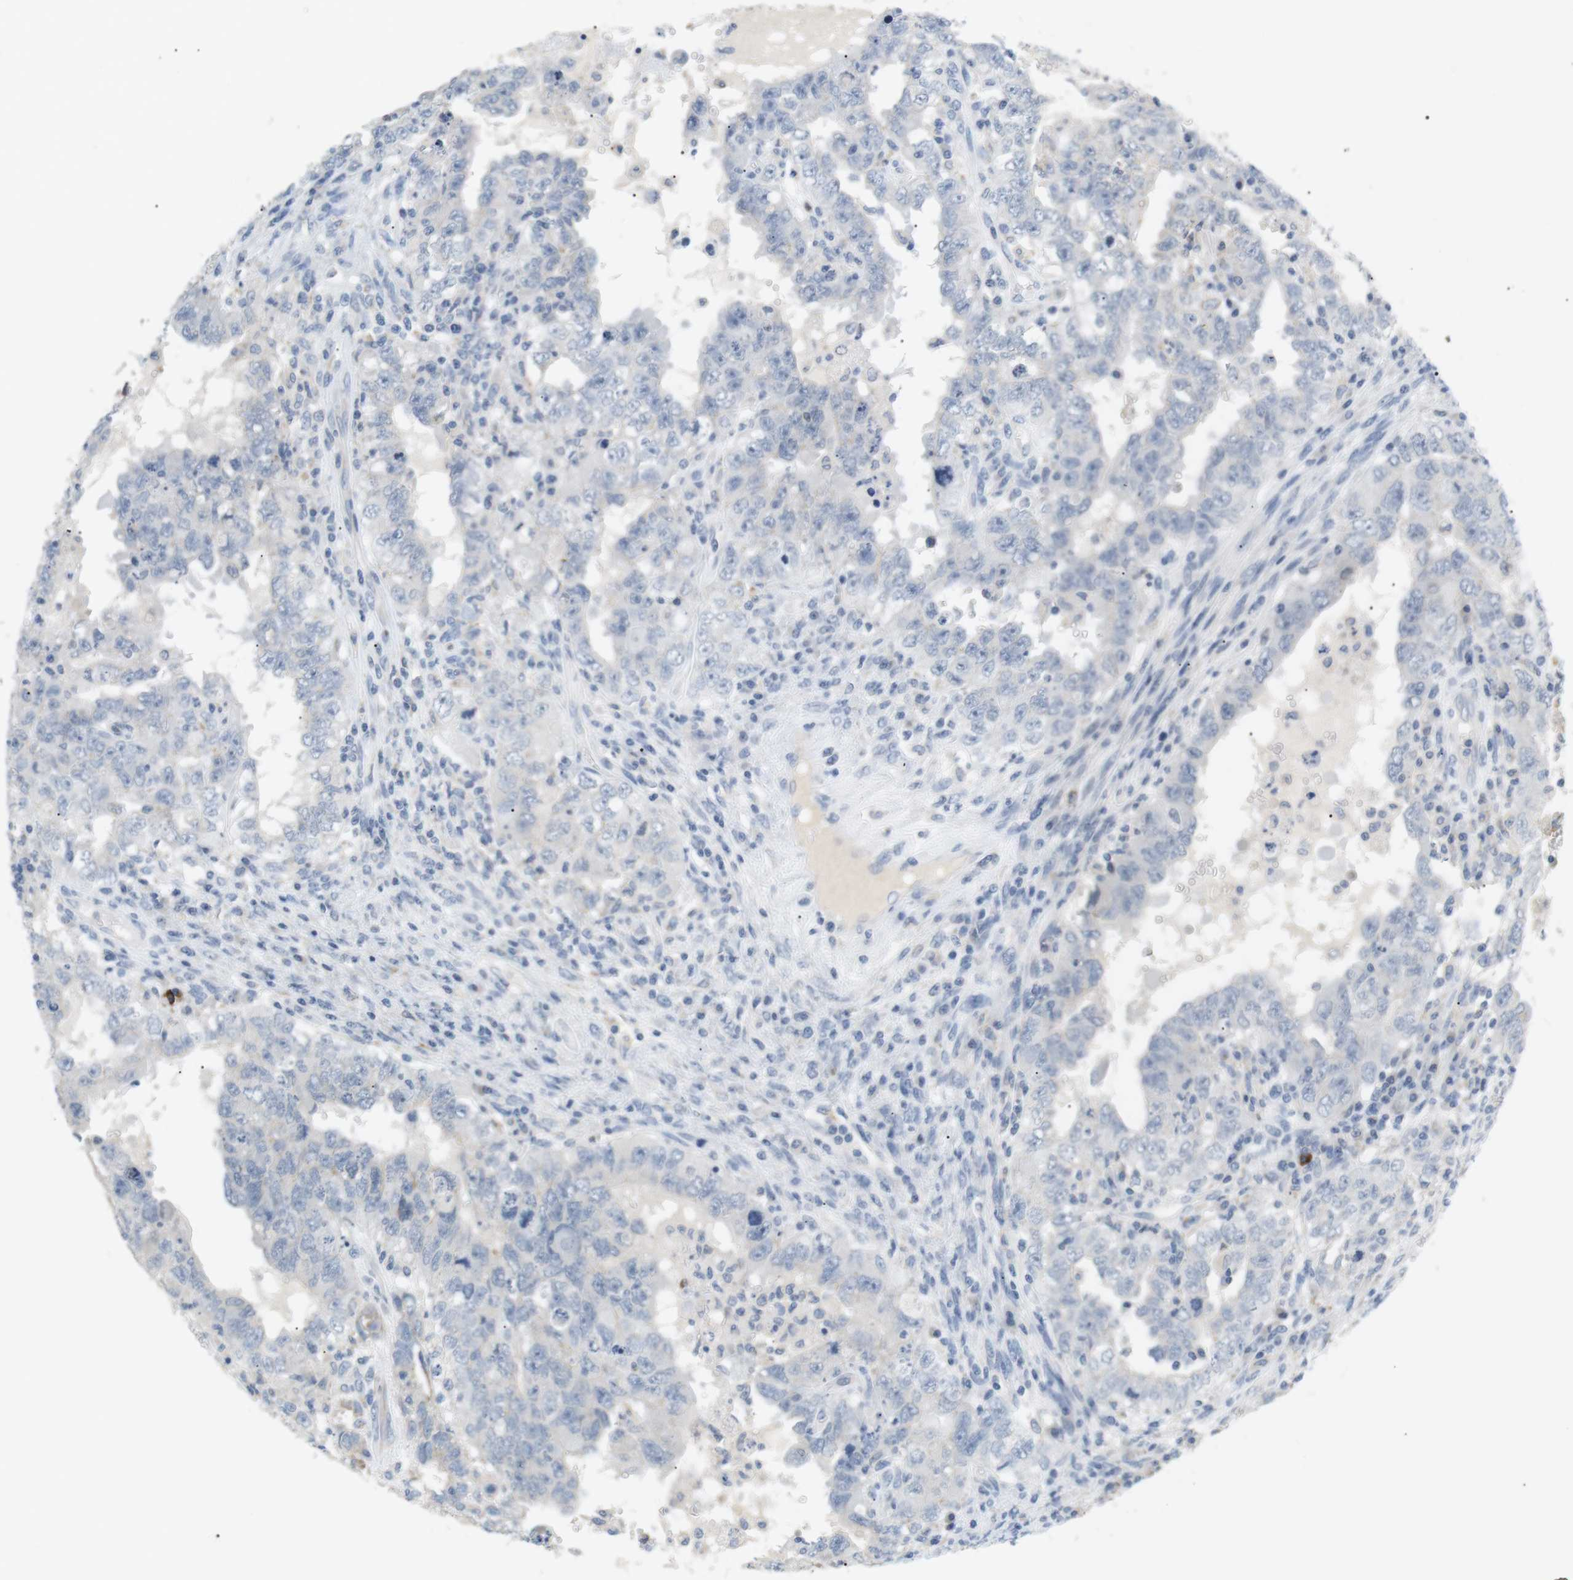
{"staining": {"intensity": "negative", "quantity": "none", "location": "none"}, "tissue": "testis cancer", "cell_type": "Tumor cells", "image_type": "cancer", "snomed": [{"axis": "morphology", "description": "Carcinoma, Embryonal, NOS"}, {"axis": "topography", "description": "Testis"}], "caption": "Immunohistochemical staining of human testis cancer displays no significant expression in tumor cells. The staining was performed using DAB to visualize the protein expression in brown, while the nuclei were stained in blue with hematoxylin (Magnification: 20x).", "gene": "CD300E", "patient": {"sex": "male", "age": 26}}